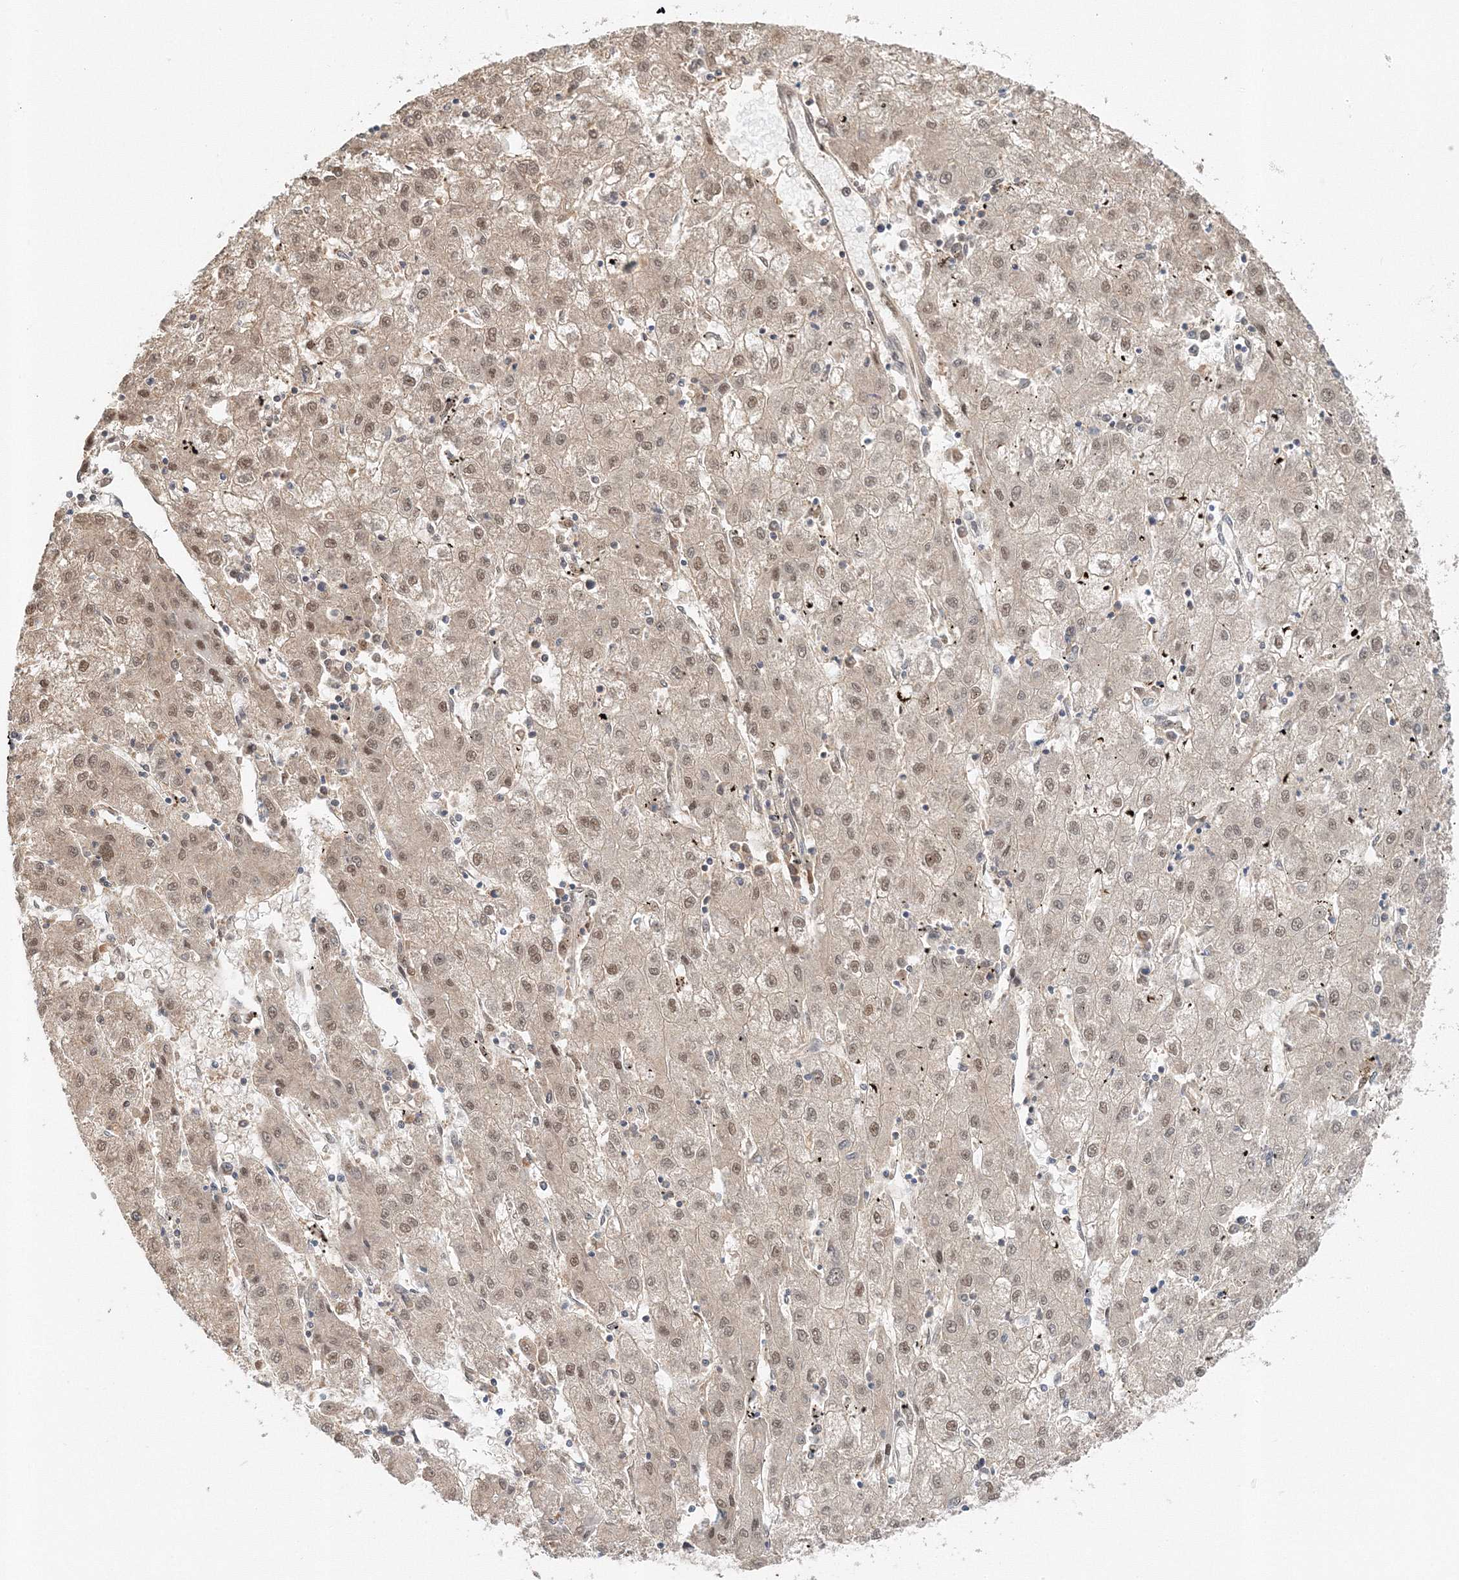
{"staining": {"intensity": "weak", "quantity": ">75%", "location": "nuclear"}, "tissue": "liver cancer", "cell_type": "Tumor cells", "image_type": "cancer", "snomed": [{"axis": "morphology", "description": "Carcinoma, Hepatocellular, NOS"}, {"axis": "topography", "description": "Liver"}], "caption": "Protein expression analysis of liver cancer demonstrates weak nuclear expression in about >75% of tumor cells.", "gene": "PSMD6", "patient": {"sex": "male", "age": 72}}